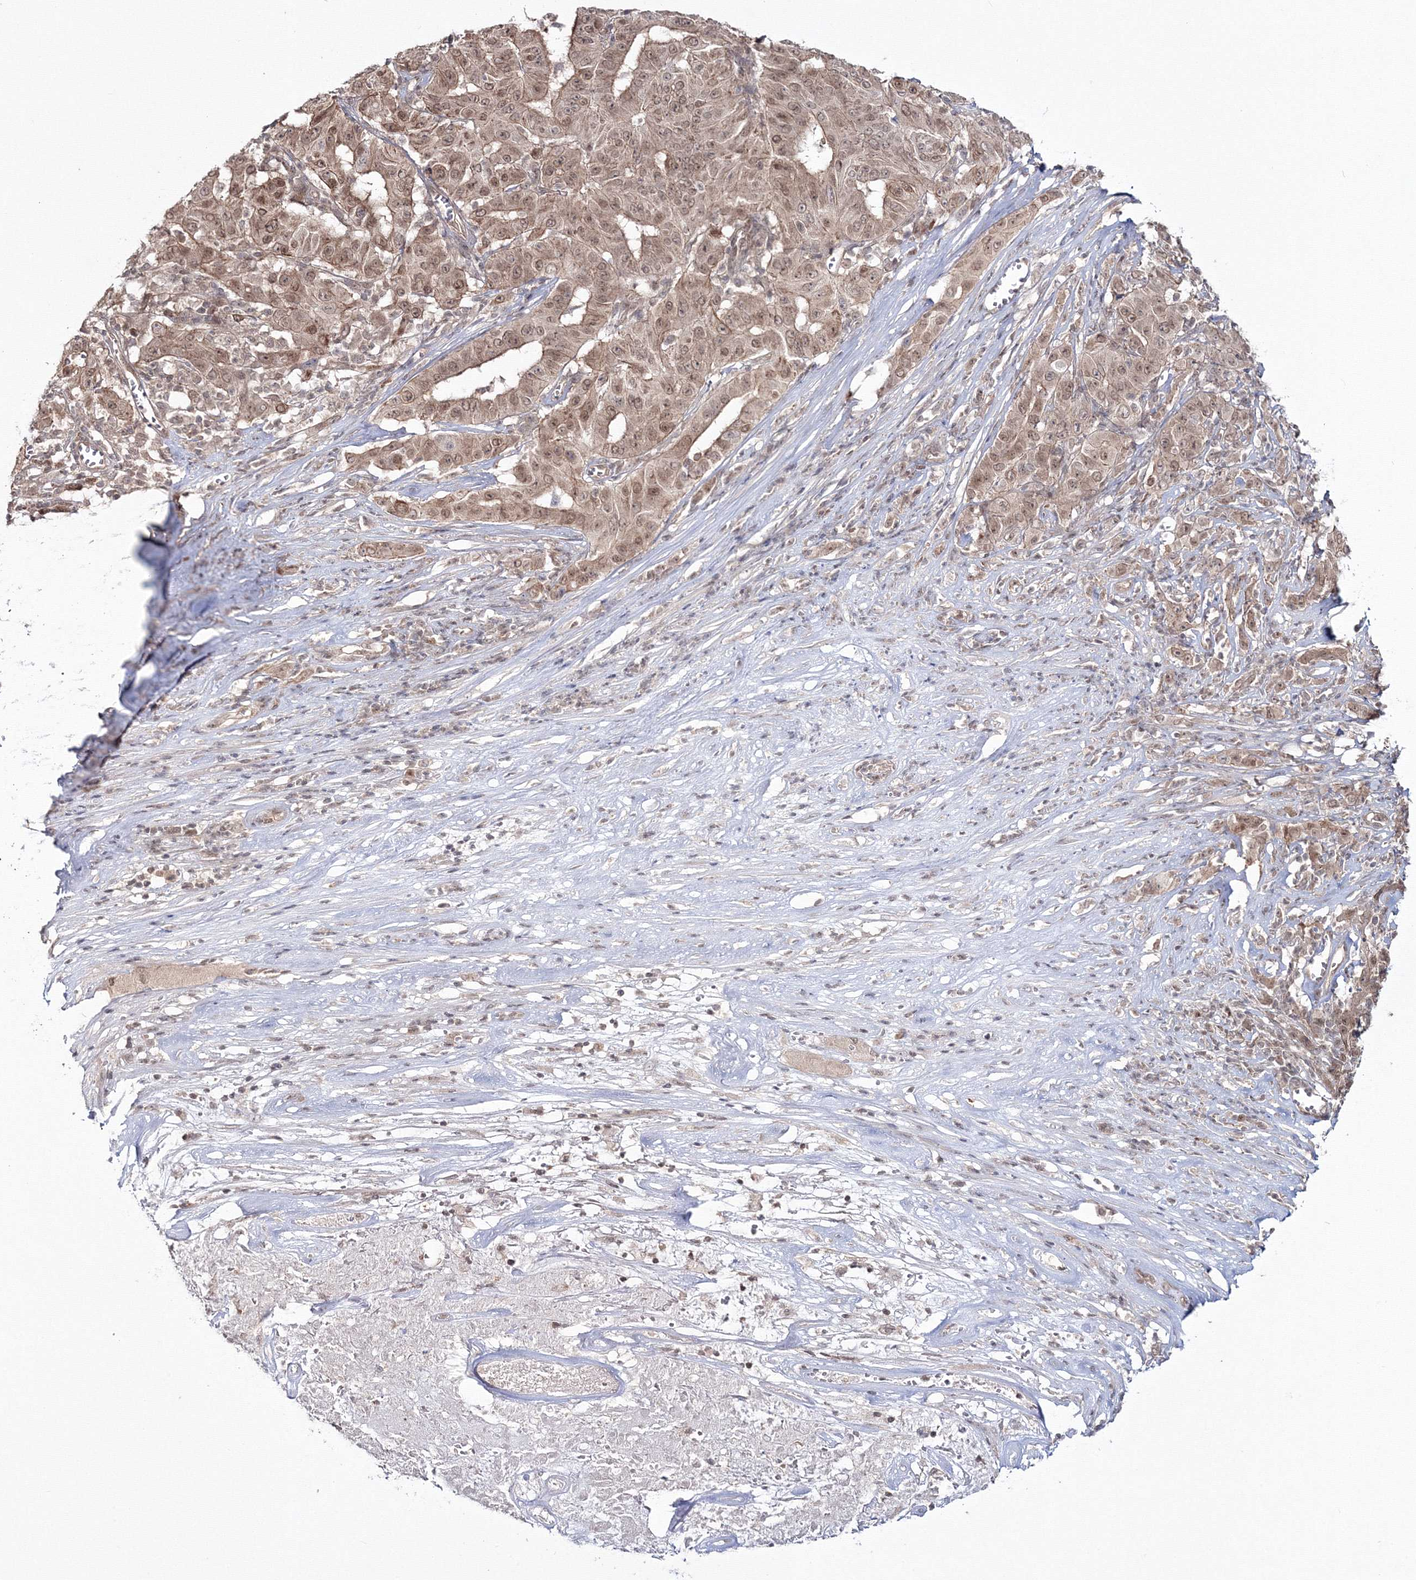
{"staining": {"intensity": "moderate", "quantity": ">75%", "location": "cytoplasmic/membranous,nuclear"}, "tissue": "pancreatic cancer", "cell_type": "Tumor cells", "image_type": "cancer", "snomed": [{"axis": "morphology", "description": "Adenocarcinoma, NOS"}, {"axis": "topography", "description": "Pancreas"}], "caption": "Immunohistochemical staining of human pancreatic adenocarcinoma reveals medium levels of moderate cytoplasmic/membranous and nuclear protein positivity in about >75% of tumor cells.", "gene": "ZFAND6", "patient": {"sex": "male", "age": 63}}